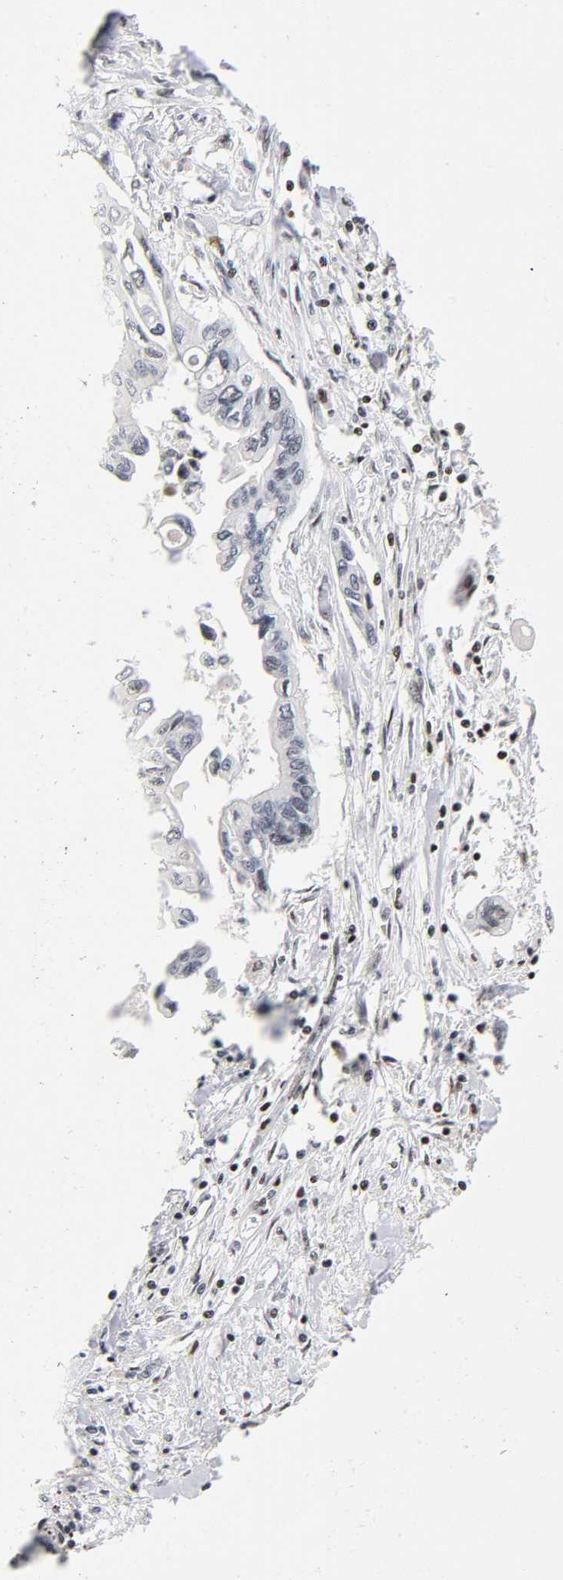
{"staining": {"intensity": "moderate", "quantity": "25%-75%", "location": "nuclear"}, "tissue": "pancreatic cancer", "cell_type": "Tumor cells", "image_type": "cancer", "snomed": [{"axis": "morphology", "description": "Adenocarcinoma, NOS"}, {"axis": "topography", "description": "Pancreas"}], "caption": "Immunohistochemistry photomicrograph of neoplastic tissue: adenocarcinoma (pancreatic) stained using immunohistochemistry exhibits medium levels of moderate protein expression localized specifically in the nuclear of tumor cells, appearing as a nuclear brown color.", "gene": "UBTF", "patient": {"sex": "female", "age": 57}}